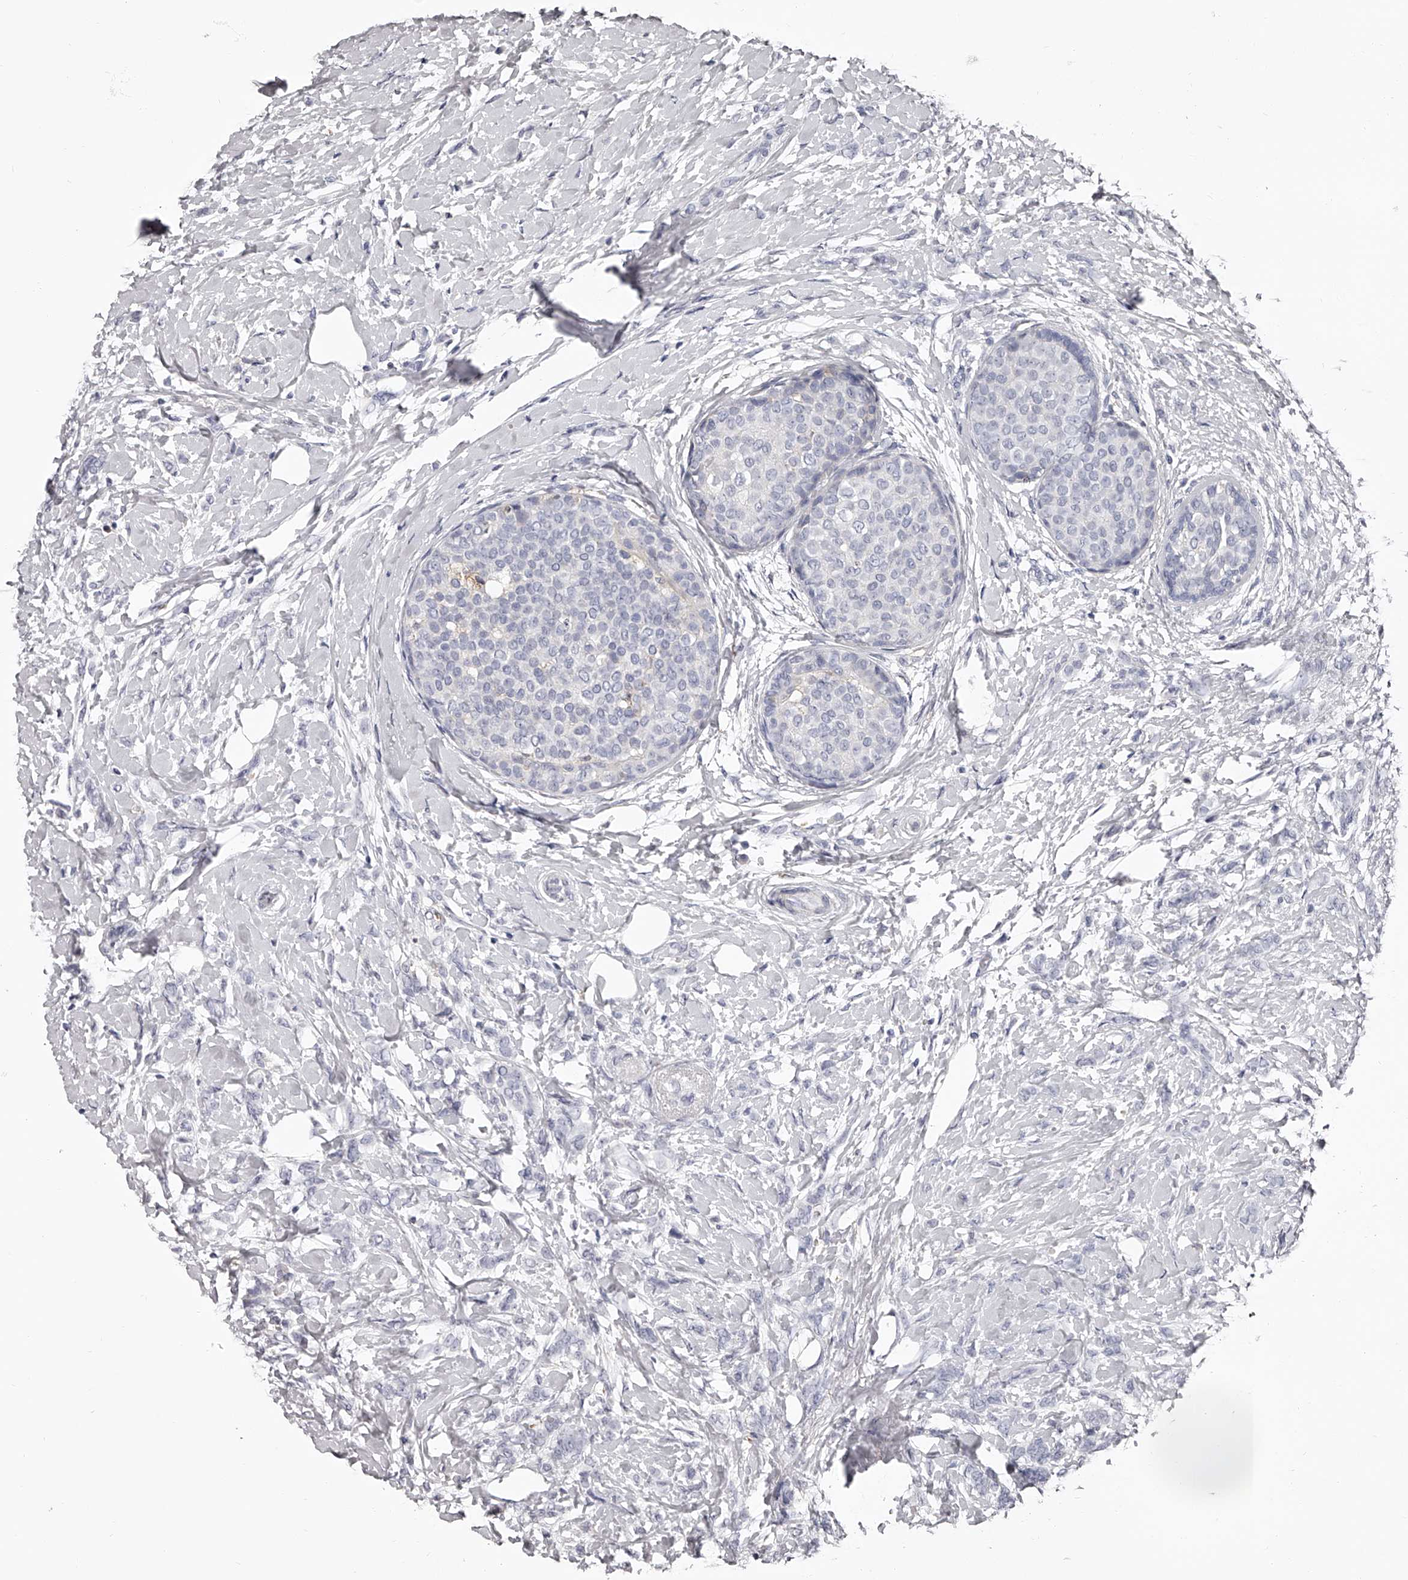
{"staining": {"intensity": "negative", "quantity": "none", "location": "none"}, "tissue": "breast cancer", "cell_type": "Tumor cells", "image_type": "cancer", "snomed": [{"axis": "morphology", "description": "Lobular carcinoma, in situ"}, {"axis": "morphology", "description": "Lobular carcinoma"}, {"axis": "topography", "description": "Breast"}], "caption": "Immunohistochemistry photomicrograph of breast cancer (lobular carcinoma) stained for a protein (brown), which exhibits no positivity in tumor cells.", "gene": "PACSIN1", "patient": {"sex": "female", "age": 41}}